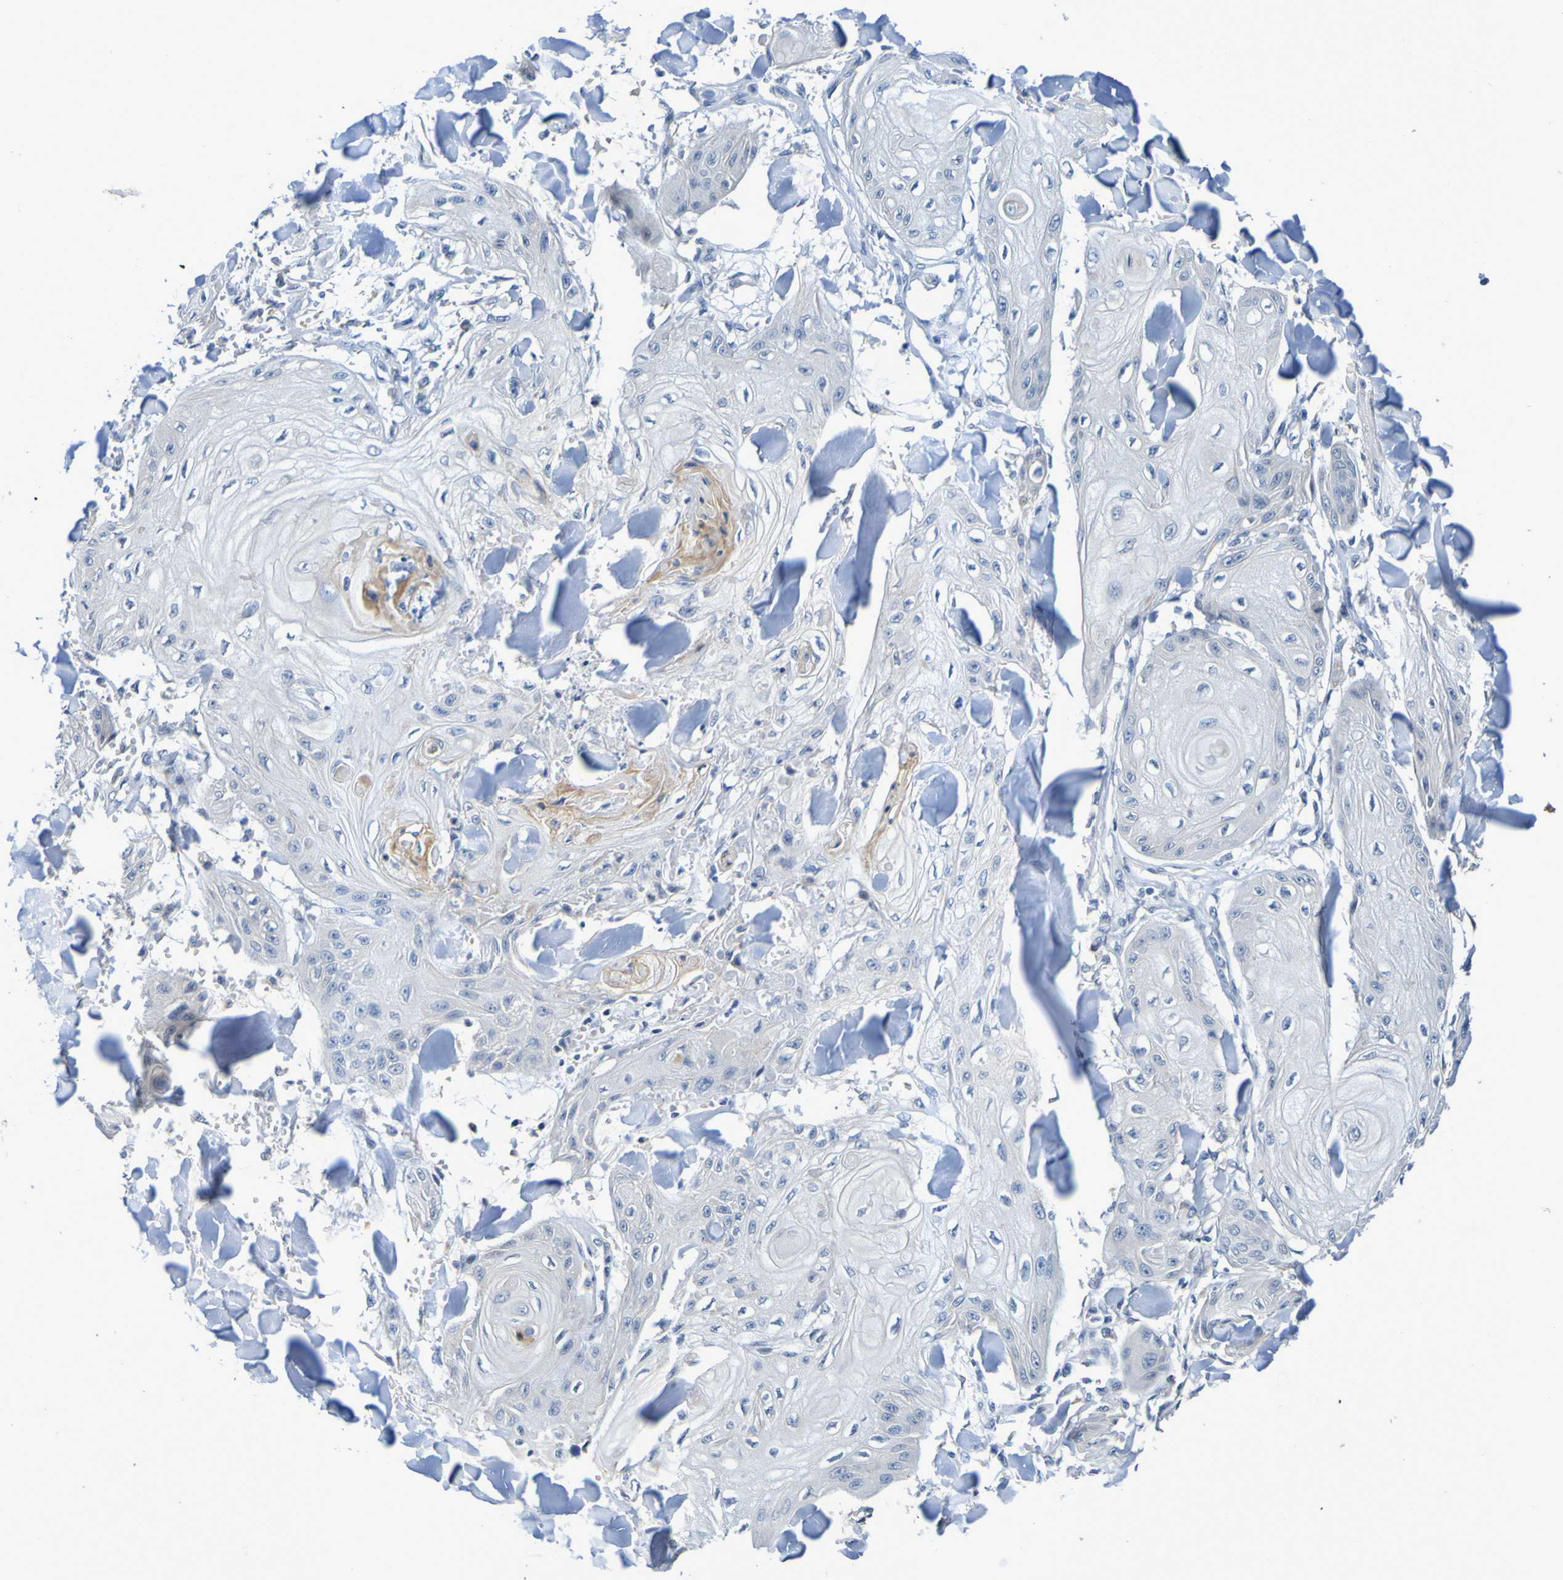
{"staining": {"intensity": "moderate", "quantity": "<25%", "location": "cytoplasmic/membranous"}, "tissue": "skin cancer", "cell_type": "Tumor cells", "image_type": "cancer", "snomed": [{"axis": "morphology", "description": "Squamous cell carcinoma, NOS"}, {"axis": "topography", "description": "Skin"}], "caption": "This is a histology image of immunohistochemistry staining of skin cancer (squamous cell carcinoma), which shows moderate positivity in the cytoplasmic/membranous of tumor cells.", "gene": "VMA21", "patient": {"sex": "male", "age": 74}}